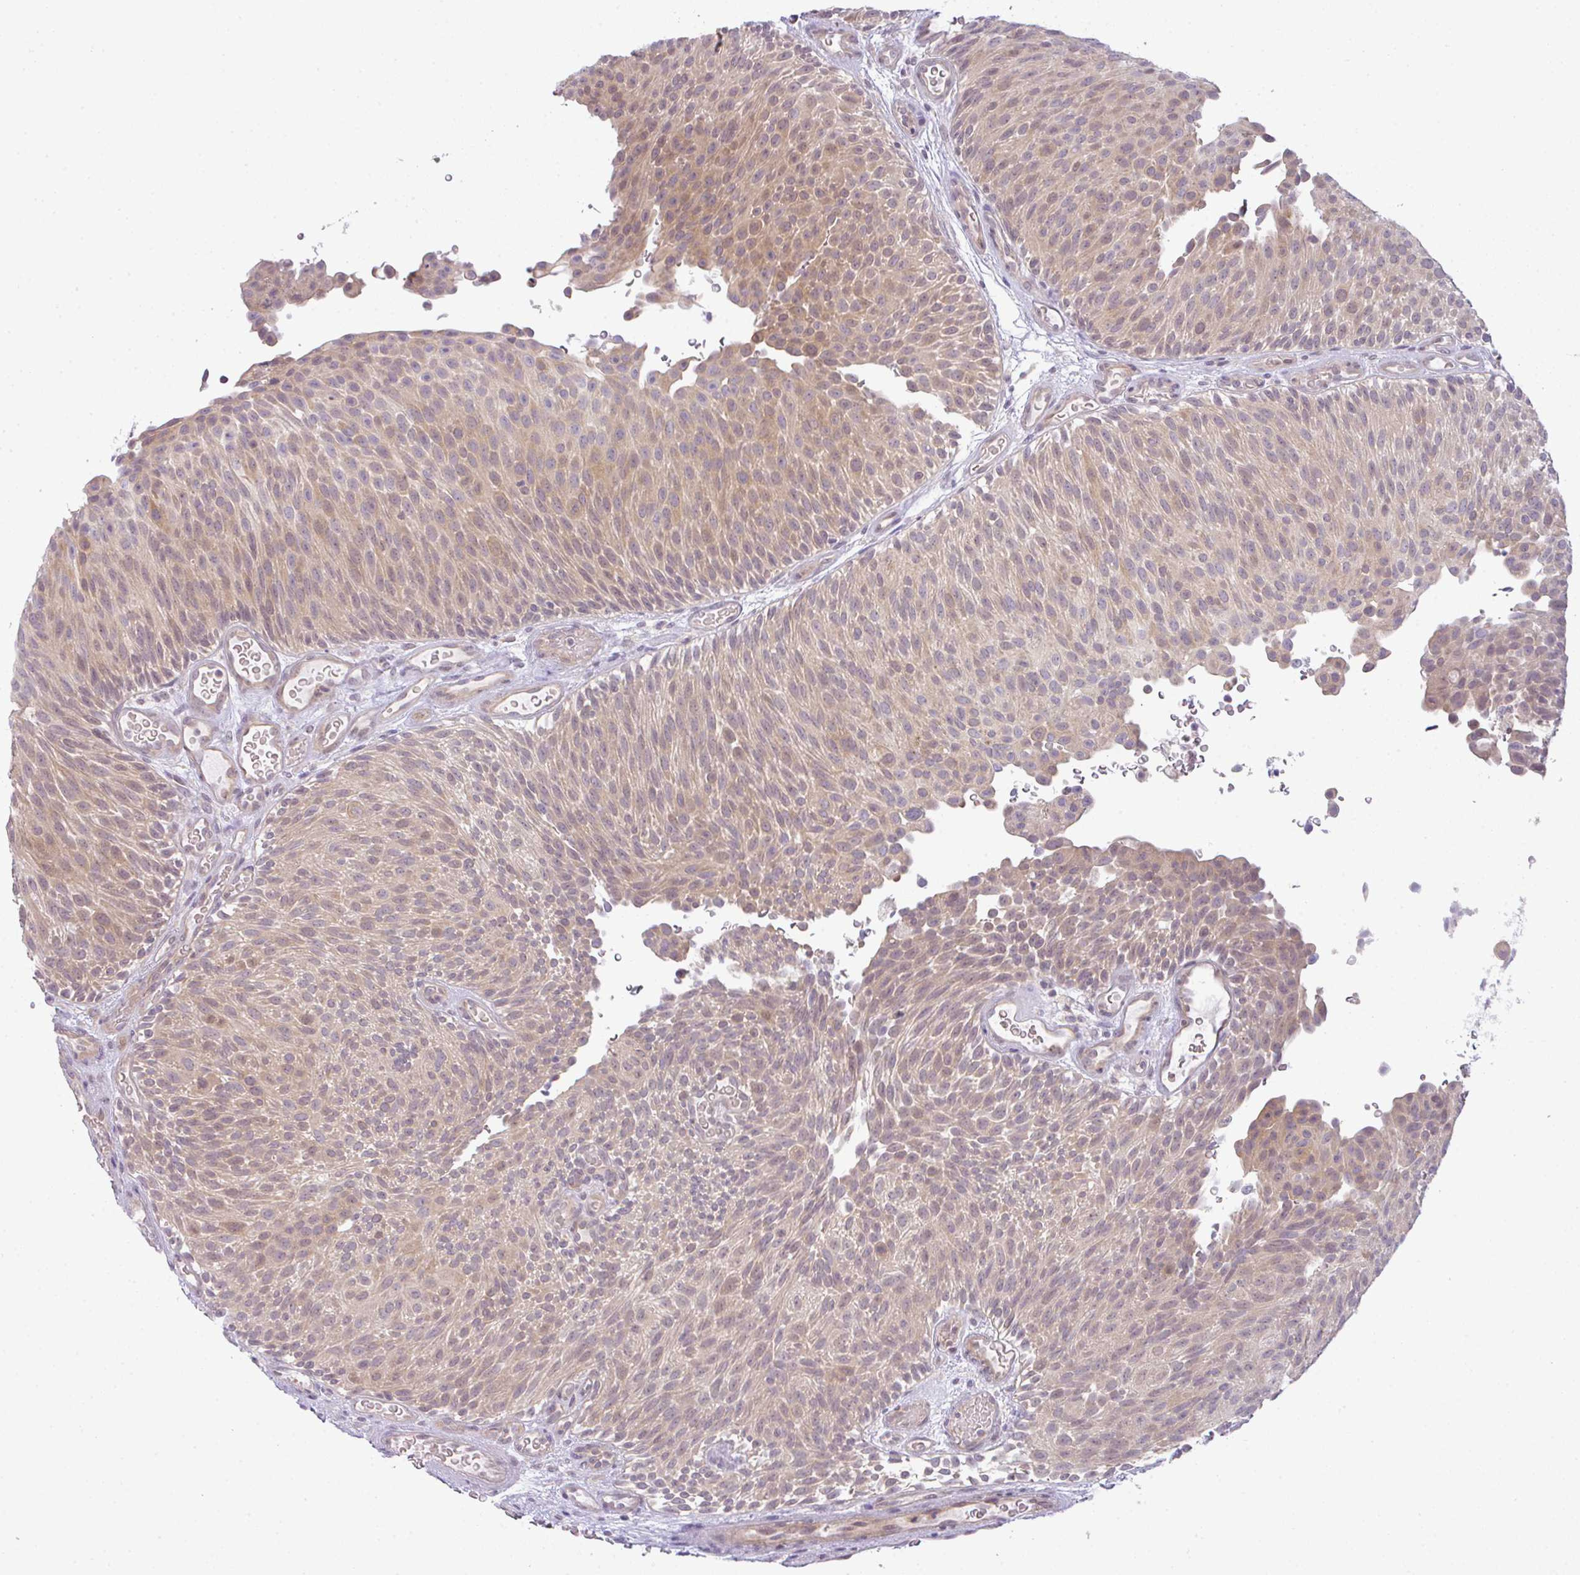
{"staining": {"intensity": "weak", "quantity": "25%-75%", "location": "cytoplasmic/membranous"}, "tissue": "urothelial cancer", "cell_type": "Tumor cells", "image_type": "cancer", "snomed": [{"axis": "morphology", "description": "Urothelial carcinoma, Low grade"}, {"axis": "topography", "description": "Urinary bladder"}], "caption": "Protein staining demonstrates weak cytoplasmic/membranous positivity in about 25%-75% of tumor cells in urothelial cancer.", "gene": "CSE1L", "patient": {"sex": "male", "age": 78}}